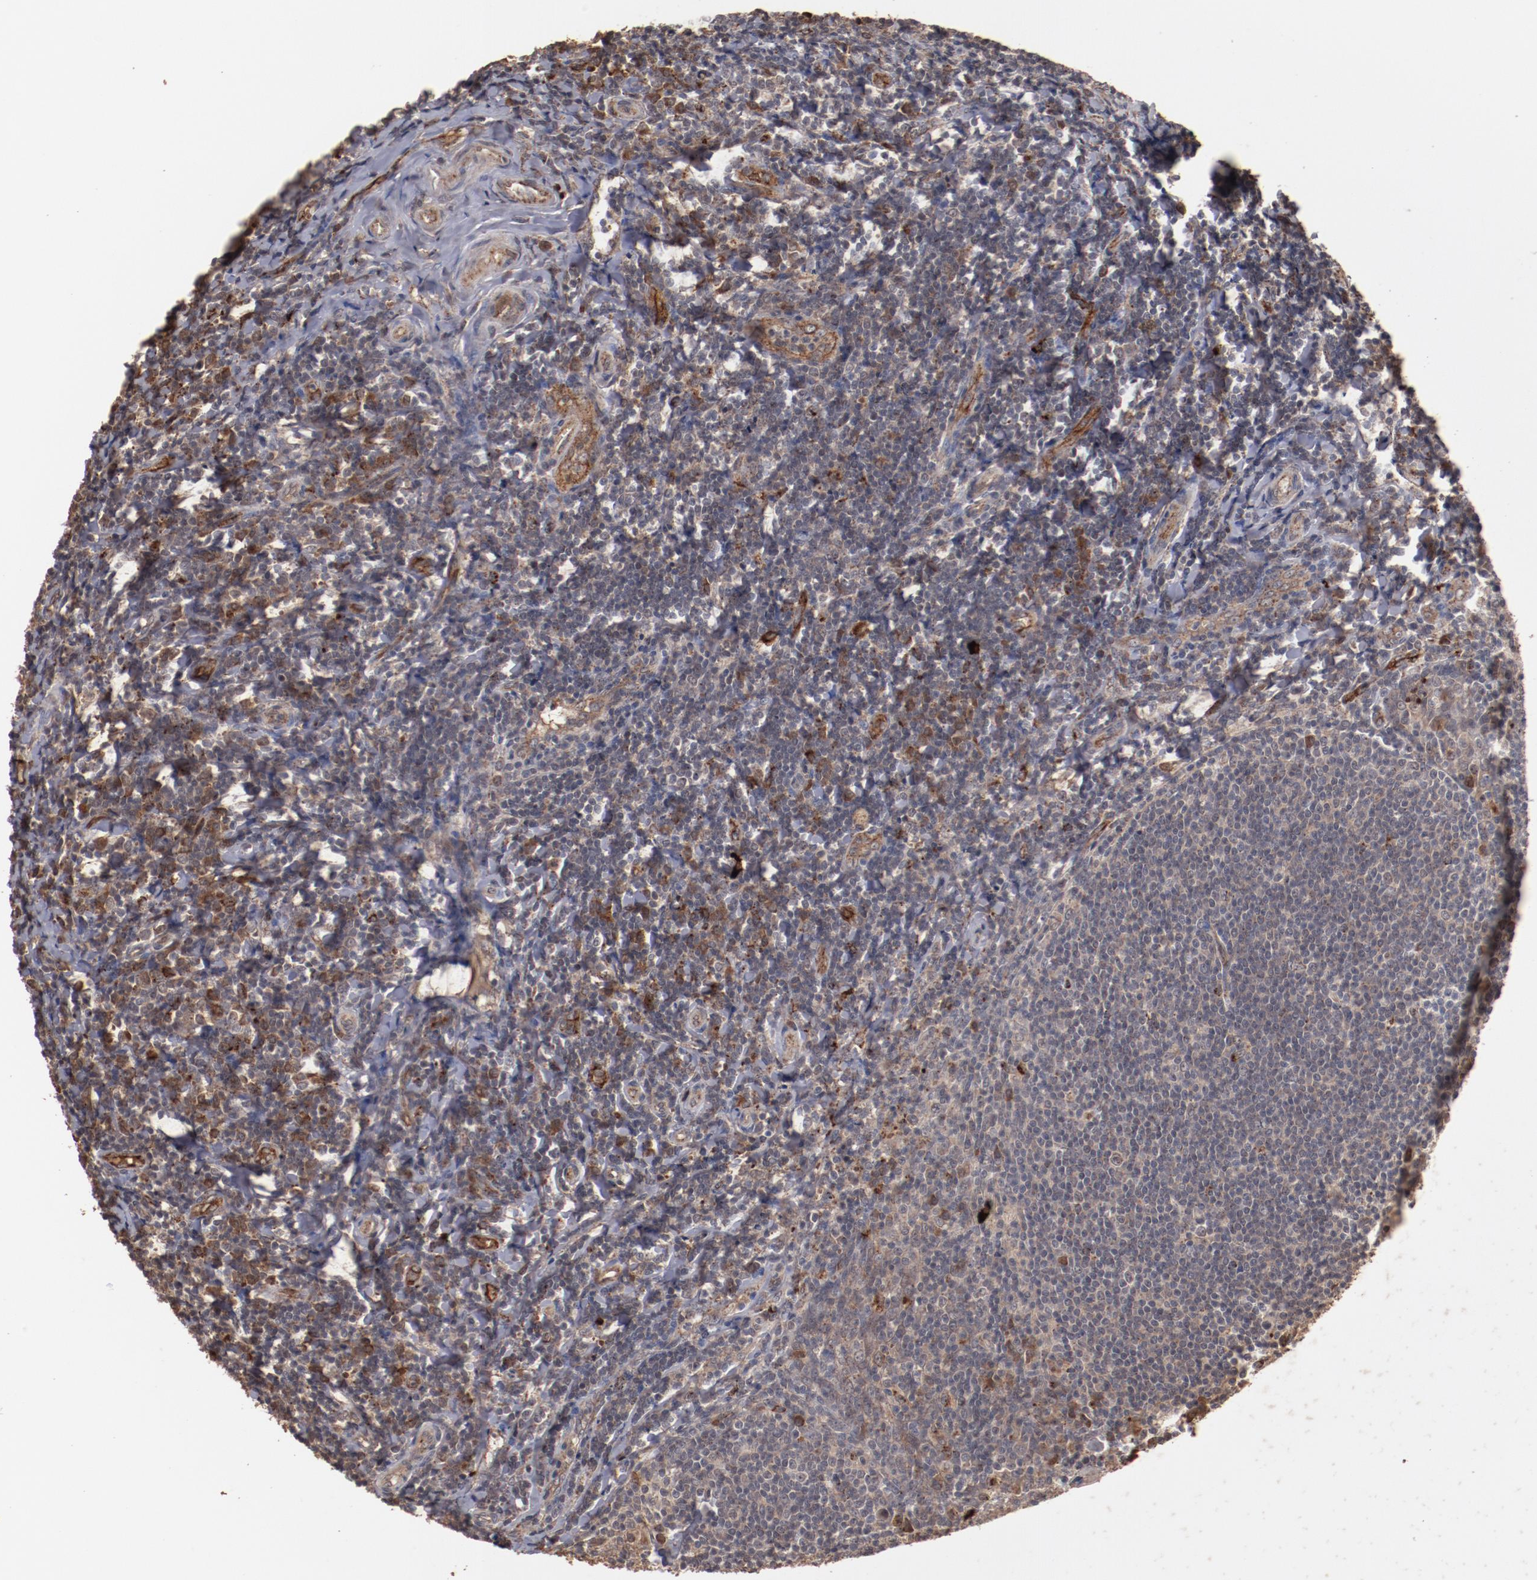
{"staining": {"intensity": "weak", "quantity": ">75%", "location": "cytoplasmic/membranous"}, "tissue": "tonsil", "cell_type": "Germinal center cells", "image_type": "normal", "snomed": [{"axis": "morphology", "description": "Normal tissue, NOS"}, {"axis": "topography", "description": "Tonsil"}], "caption": "Germinal center cells exhibit low levels of weak cytoplasmic/membranous staining in approximately >75% of cells in unremarkable human tonsil. Using DAB (brown) and hematoxylin (blue) stains, captured at high magnification using brightfield microscopy.", "gene": "TENM1", "patient": {"sex": "male", "age": 20}}